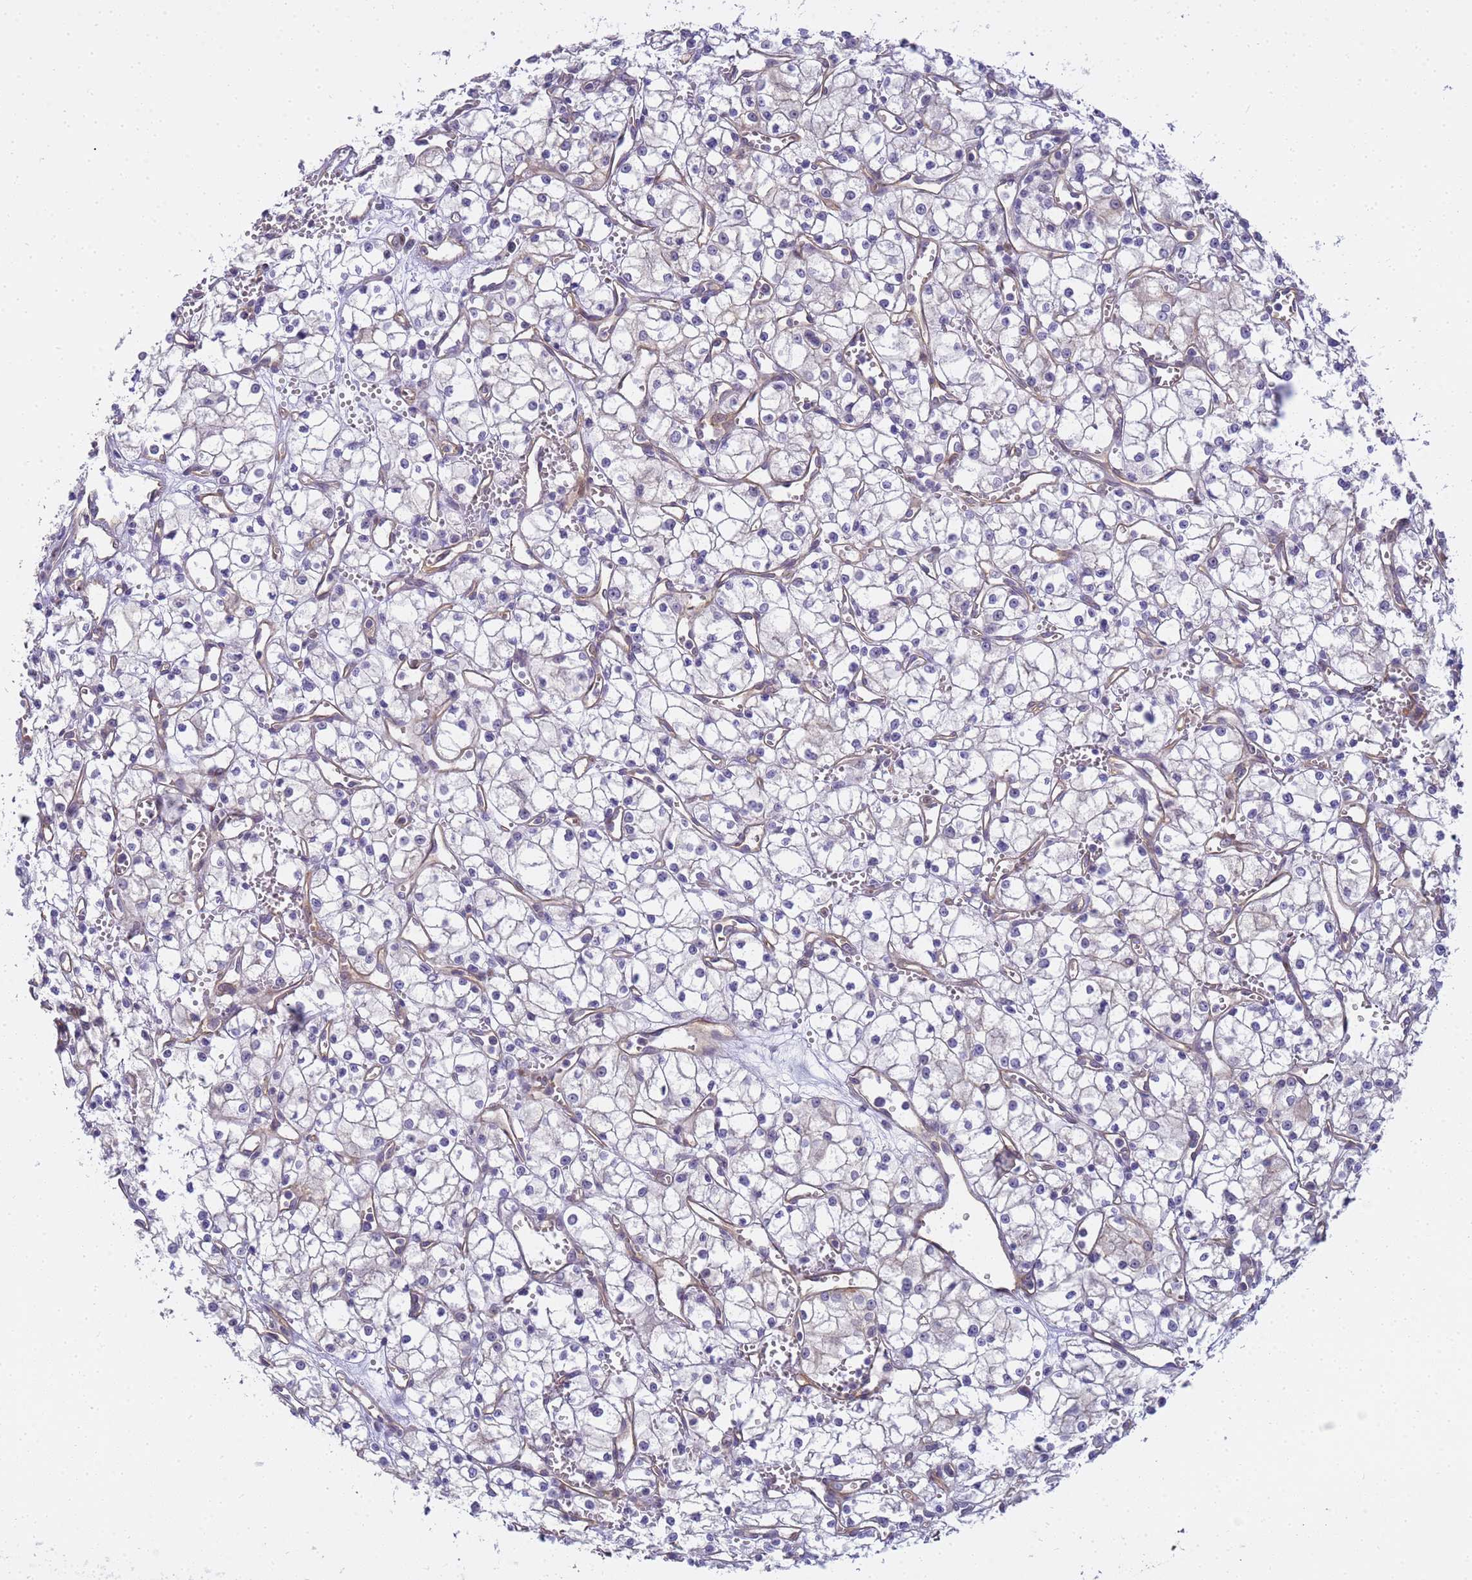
{"staining": {"intensity": "negative", "quantity": "none", "location": "none"}, "tissue": "renal cancer", "cell_type": "Tumor cells", "image_type": "cancer", "snomed": [{"axis": "morphology", "description": "Adenocarcinoma, NOS"}, {"axis": "topography", "description": "Kidney"}], "caption": "Tumor cells are negative for protein expression in human renal adenocarcinoma.", "gene": "GON4L", "patient": {"sex": "male", "age": 59}}